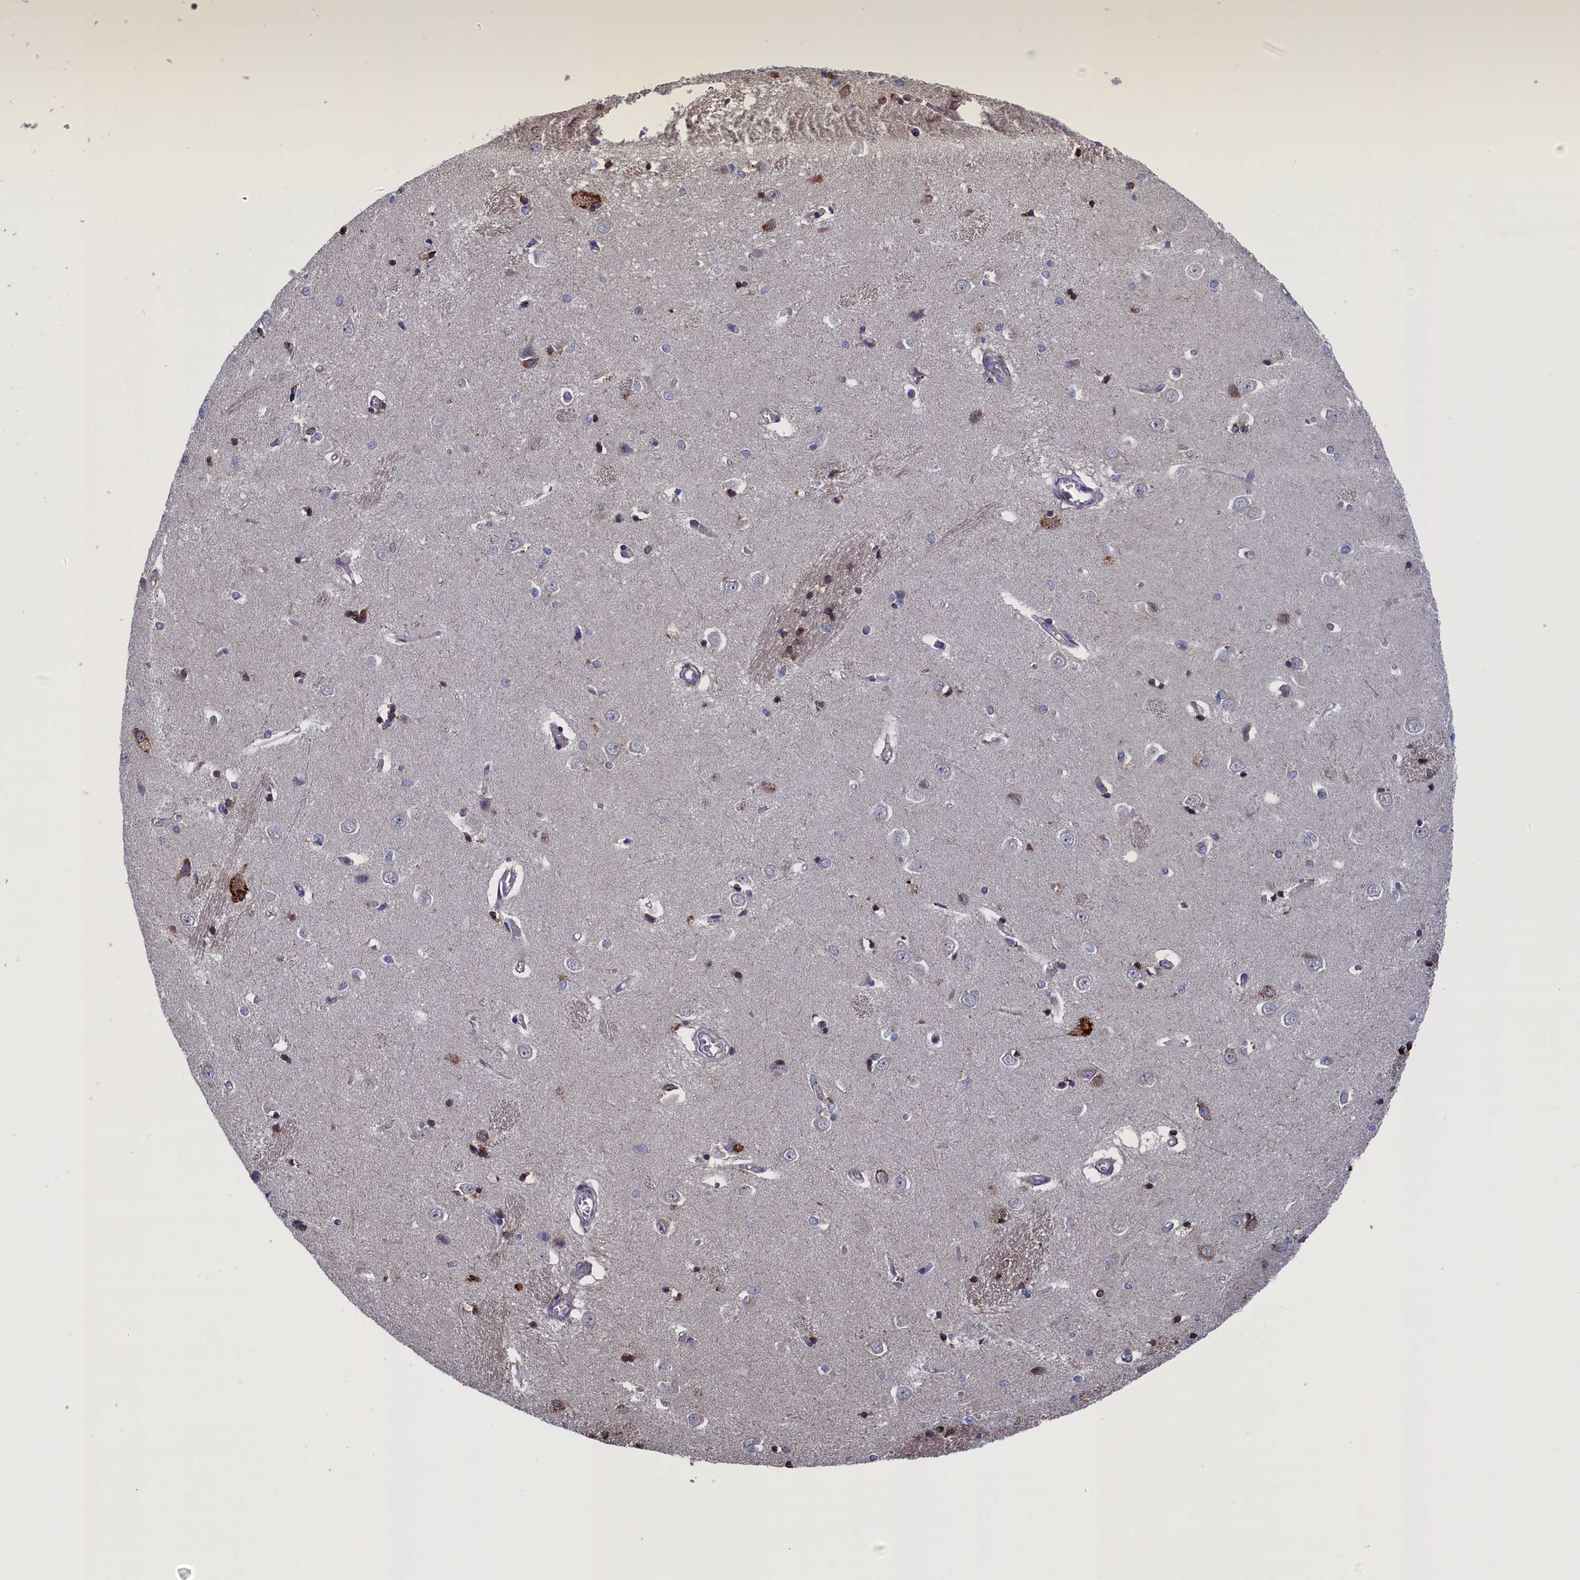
{"staining": {"intensity": "moderate", "quantity": "<25%", "location": "cytoplasmic/membranous"}, "tissue": "caudate", "cell_type": "Glial cells", "image_type": "normal", "snomed": [{"axis": "morphology", "description": "Normal tissue, NOS"}, {"axis": "topography", "description": "Lateral ventricle wall"}], "caption": "High-power microscopy captured an IHC photomicrograph of unremarkable caudate, revealing moderate cytoplasmic/membranous expression in about <25% of glial cells. (brown staining indicates protein expression, while blue staining denotes nuclei).", "gene": "SPATA13", "patient": {"sex": "male", "age": 37}}